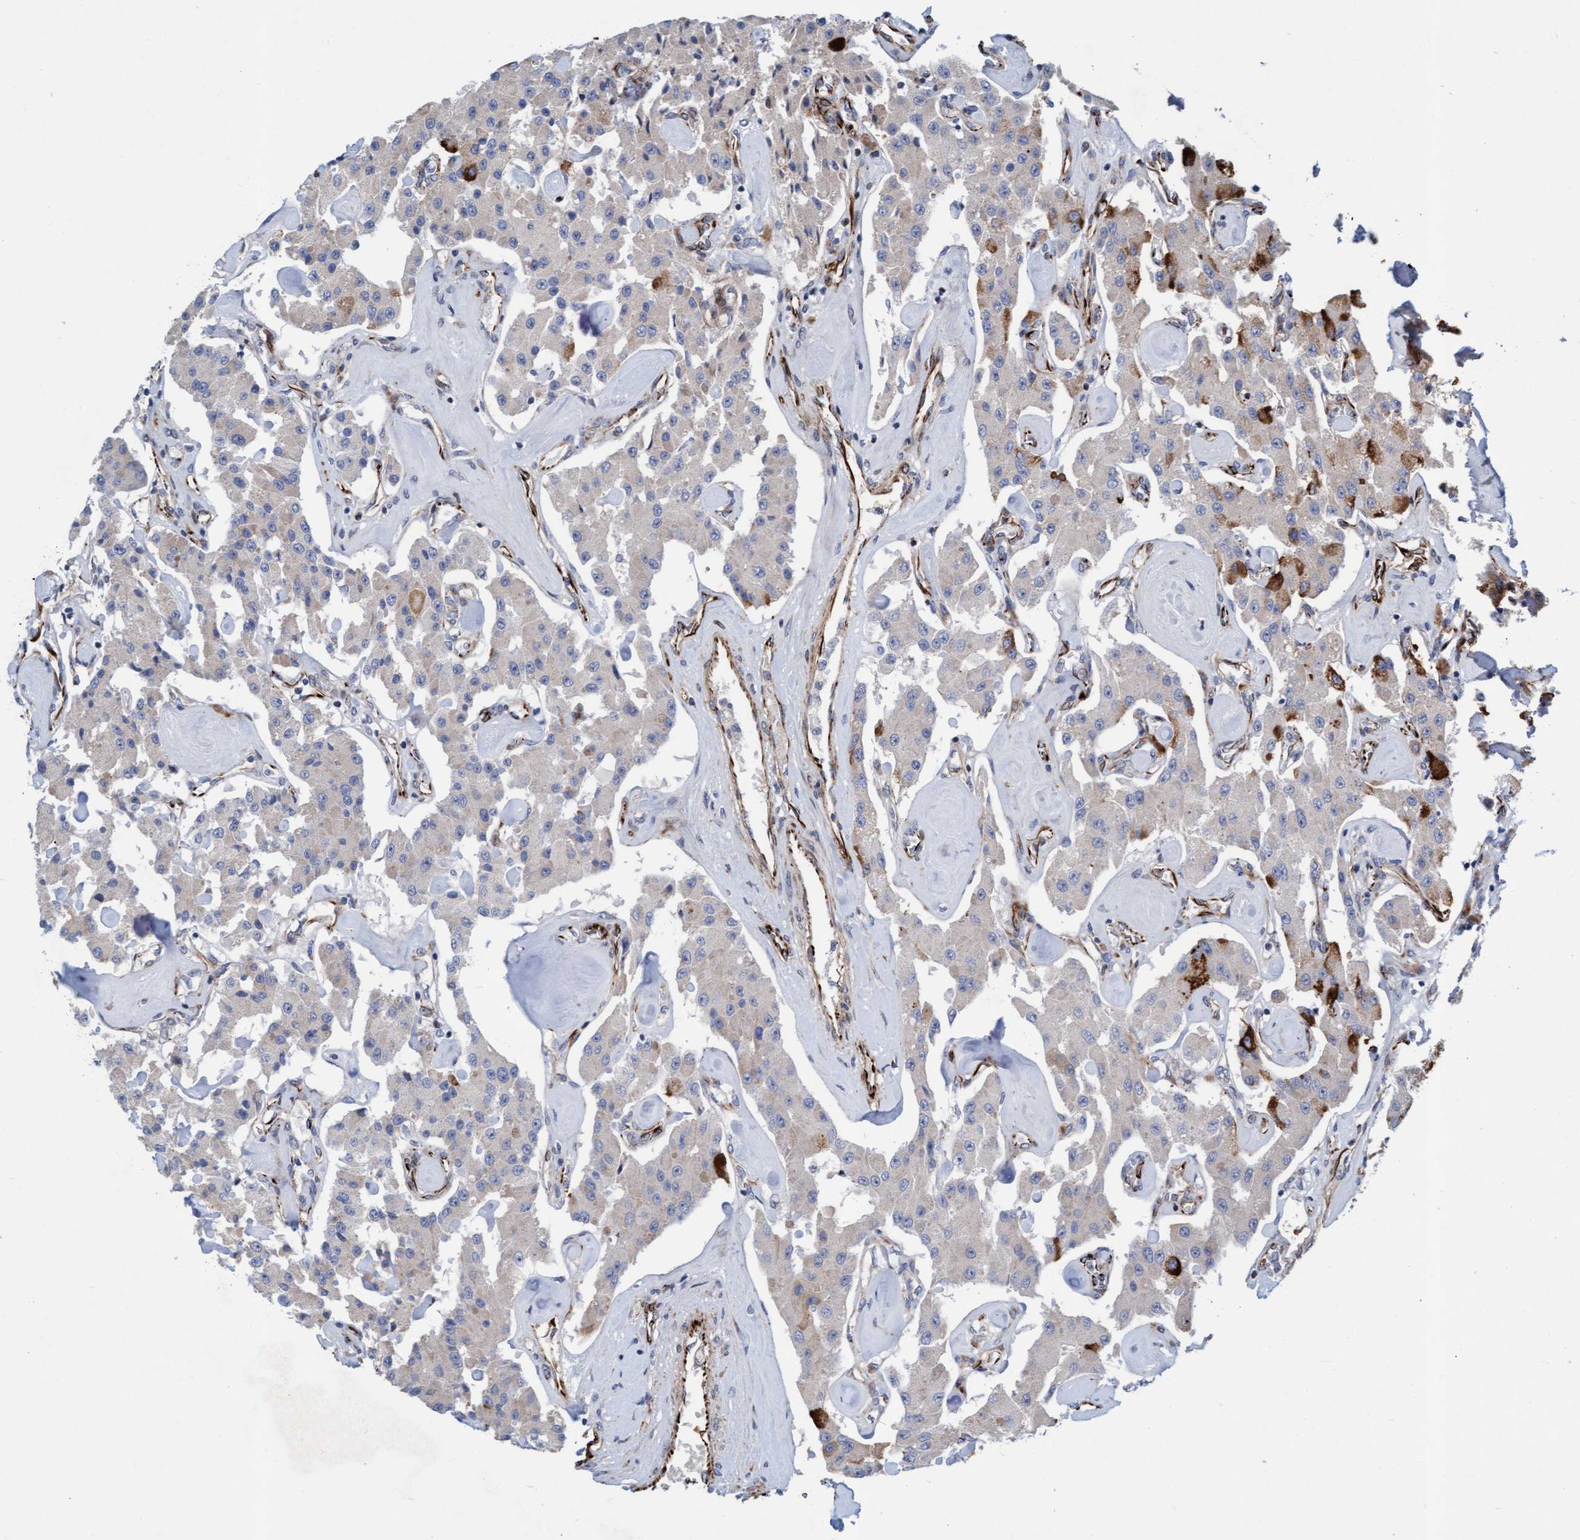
{"staining": {"intensity": "strong", "quantity": "<25%", "location": "cytoplasmic/membranous"}, "tissue": "carcinoid", "cell_type": "Tumor cells", "image_type": "cancer", "snomed": [{"axis": "morphology", "description": "Carcinoid, malignant, NOS"}, {"axis": "topography", "description": "Pancreas"}], "caption": "Brown immunohistochemical staining in carcinoid (malignant) displays strong cytoplasmic/membranous positivity in approximately <25% of tumor cells.", "gene": "POLG2", "patient": {"sex": "male", "age": 41}}